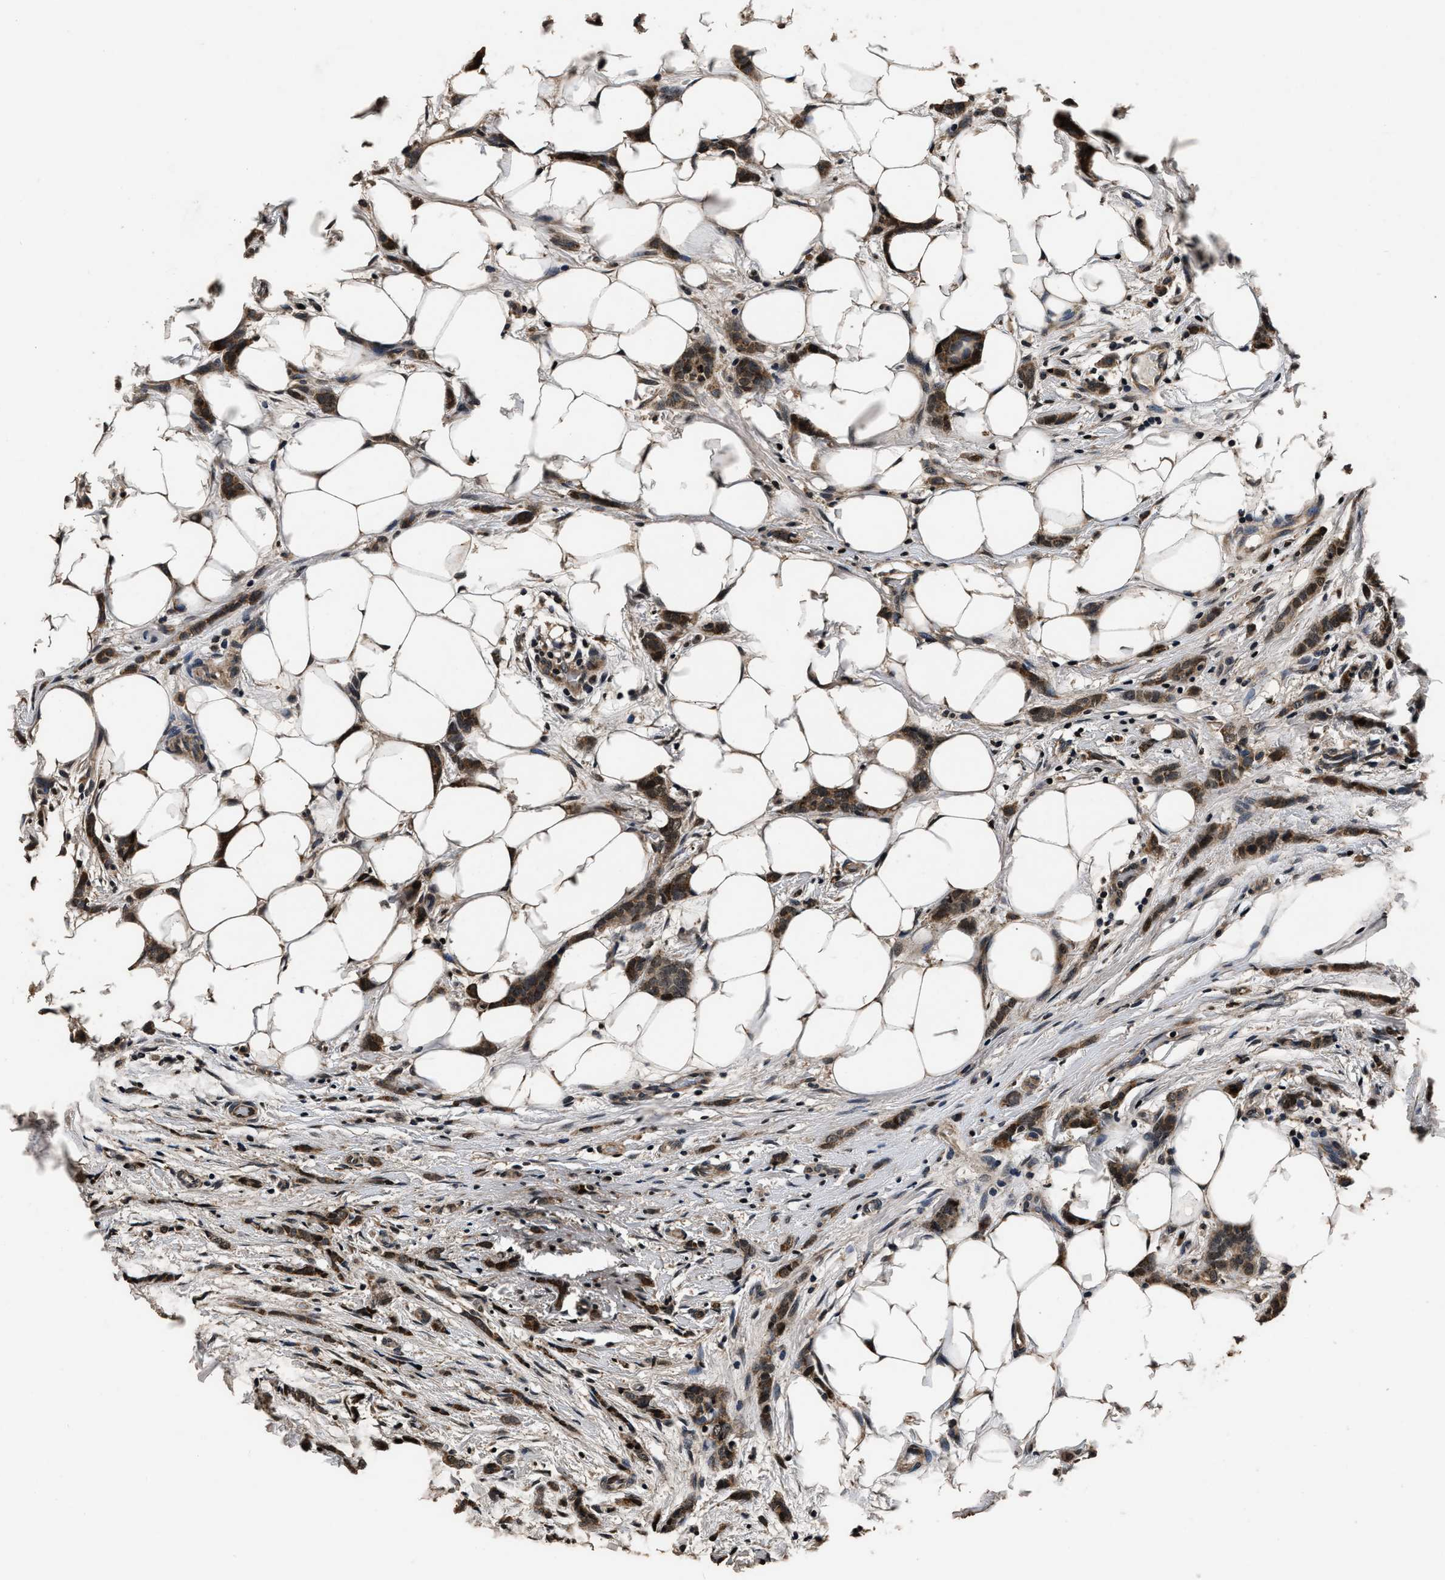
{"staining": {"intensity": "moderate", "quantity": ">75%", "location": "cytoplasmic/membranous,nuclear"}, "tissue": "breast cancer", "cell_type": "Tumor cells", "image_type": "cancer", "snomed": [{"axis": "morphology", "description": "Lobular carcinoma"}, {"axis": "topography", "description": "Skin"}, {"axis": "topography", "description": "Breast"}], "caption": "Brown immunohistochemical staining in breast cancer (lobular carcinoma) shows moderate cytoplasmic/membranous and nuclear expression in about >75% of tumor cells.", "gene": "CSTF1", "patient": {"sex": "female", "age": 46}}